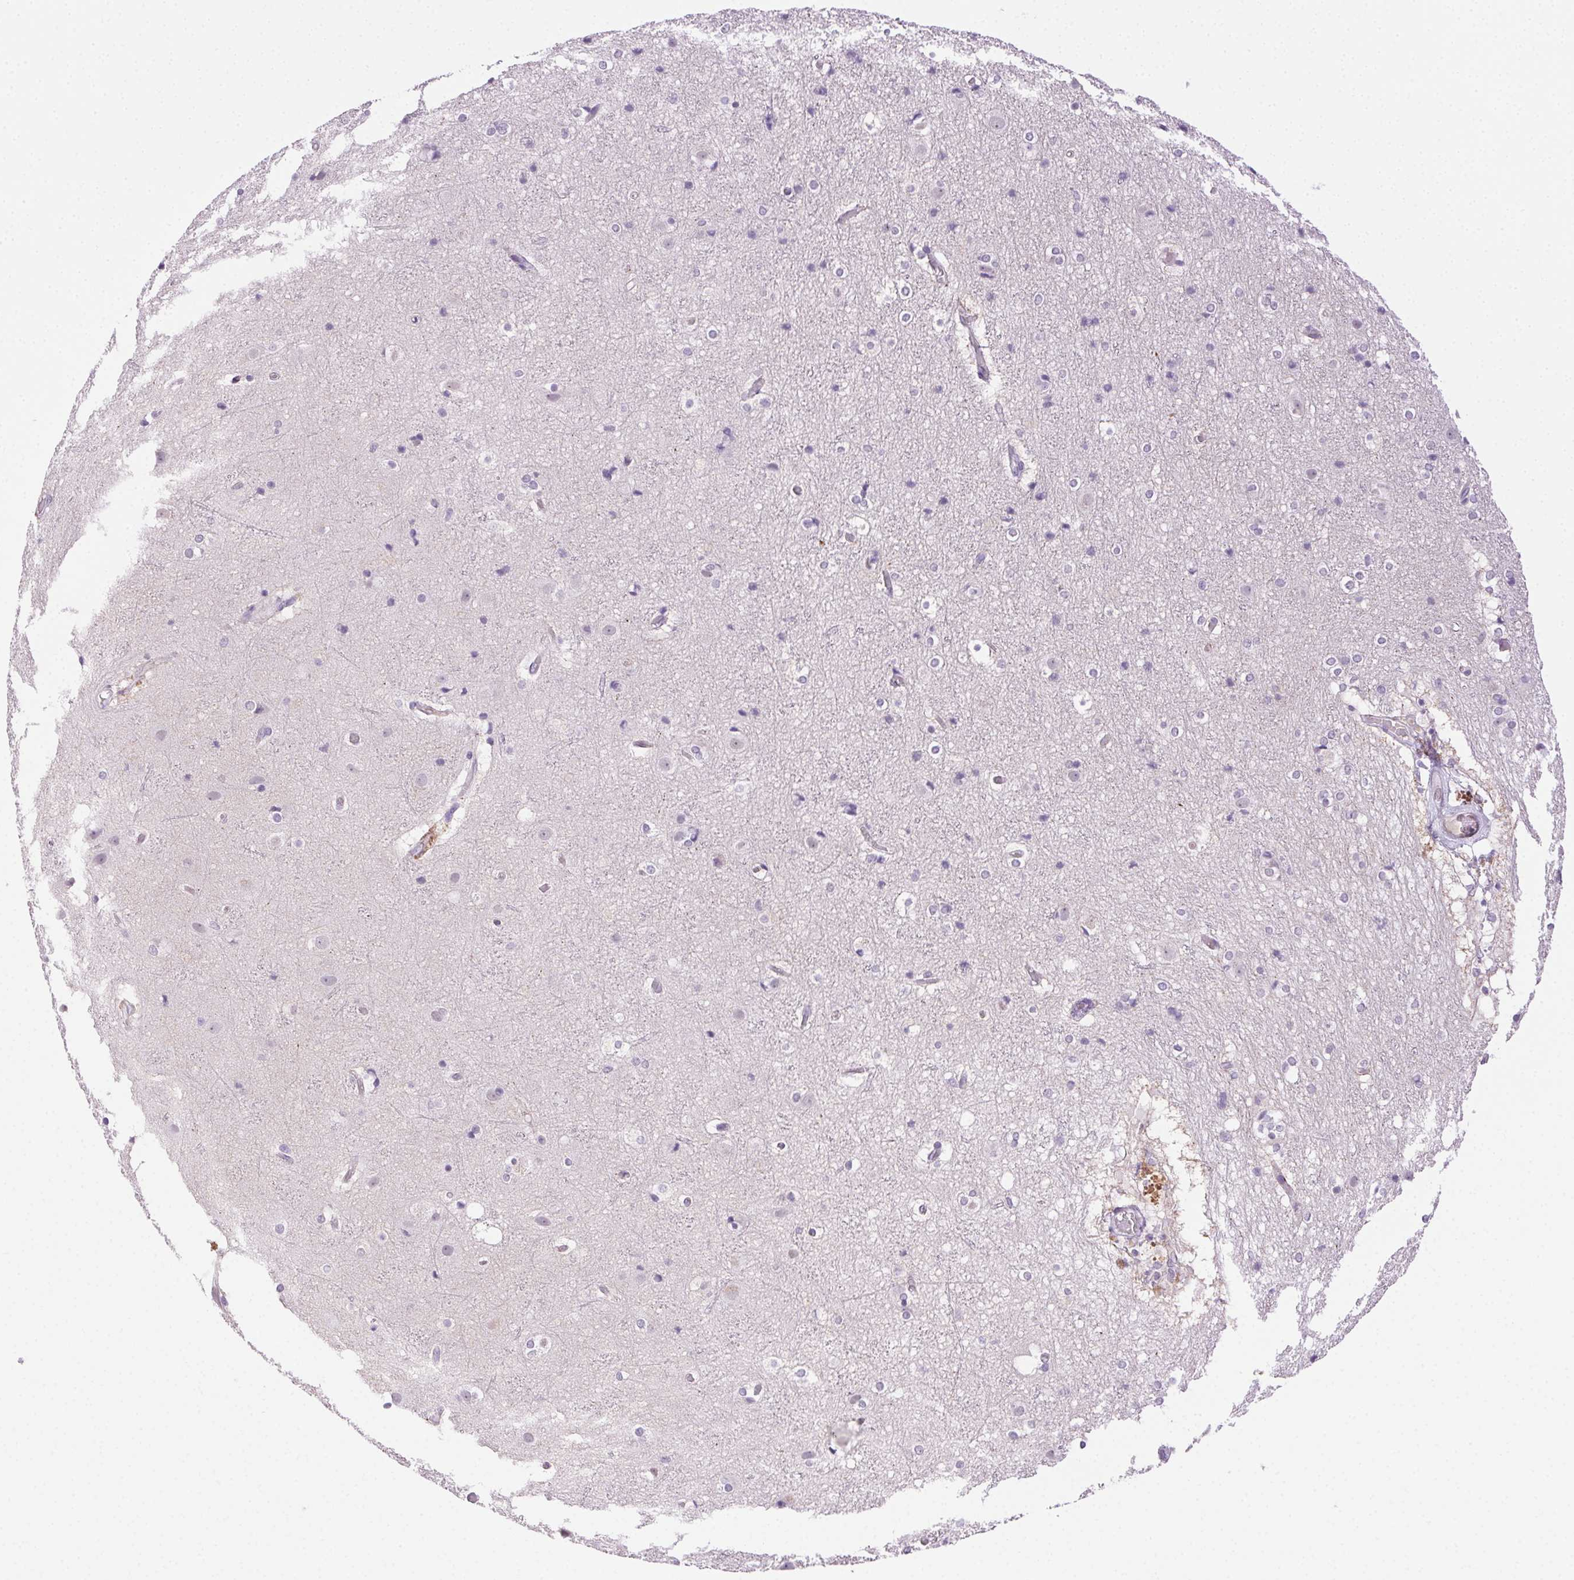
{"staining": {"intensity": "negative", "quantity": "none", "location": "none"}, "tissue": "cerebral cortex", "cell_type": "Endothelial cells", "image_type": "normal", "snomed": [{"axis": "morphology", "description": "Normal tissue, NOS"}, {"axis": "topography", "description": "Cerebral cortex"}], "caption": "IHC image of normal cerebral cortex: cerebral cortex stained with DAB (3,3'-diaminobenzidine) reveals no significant protein staining in endothelial cells.", "gene": "CLDN10", "patient": {"sex": "female", "age": 52}}